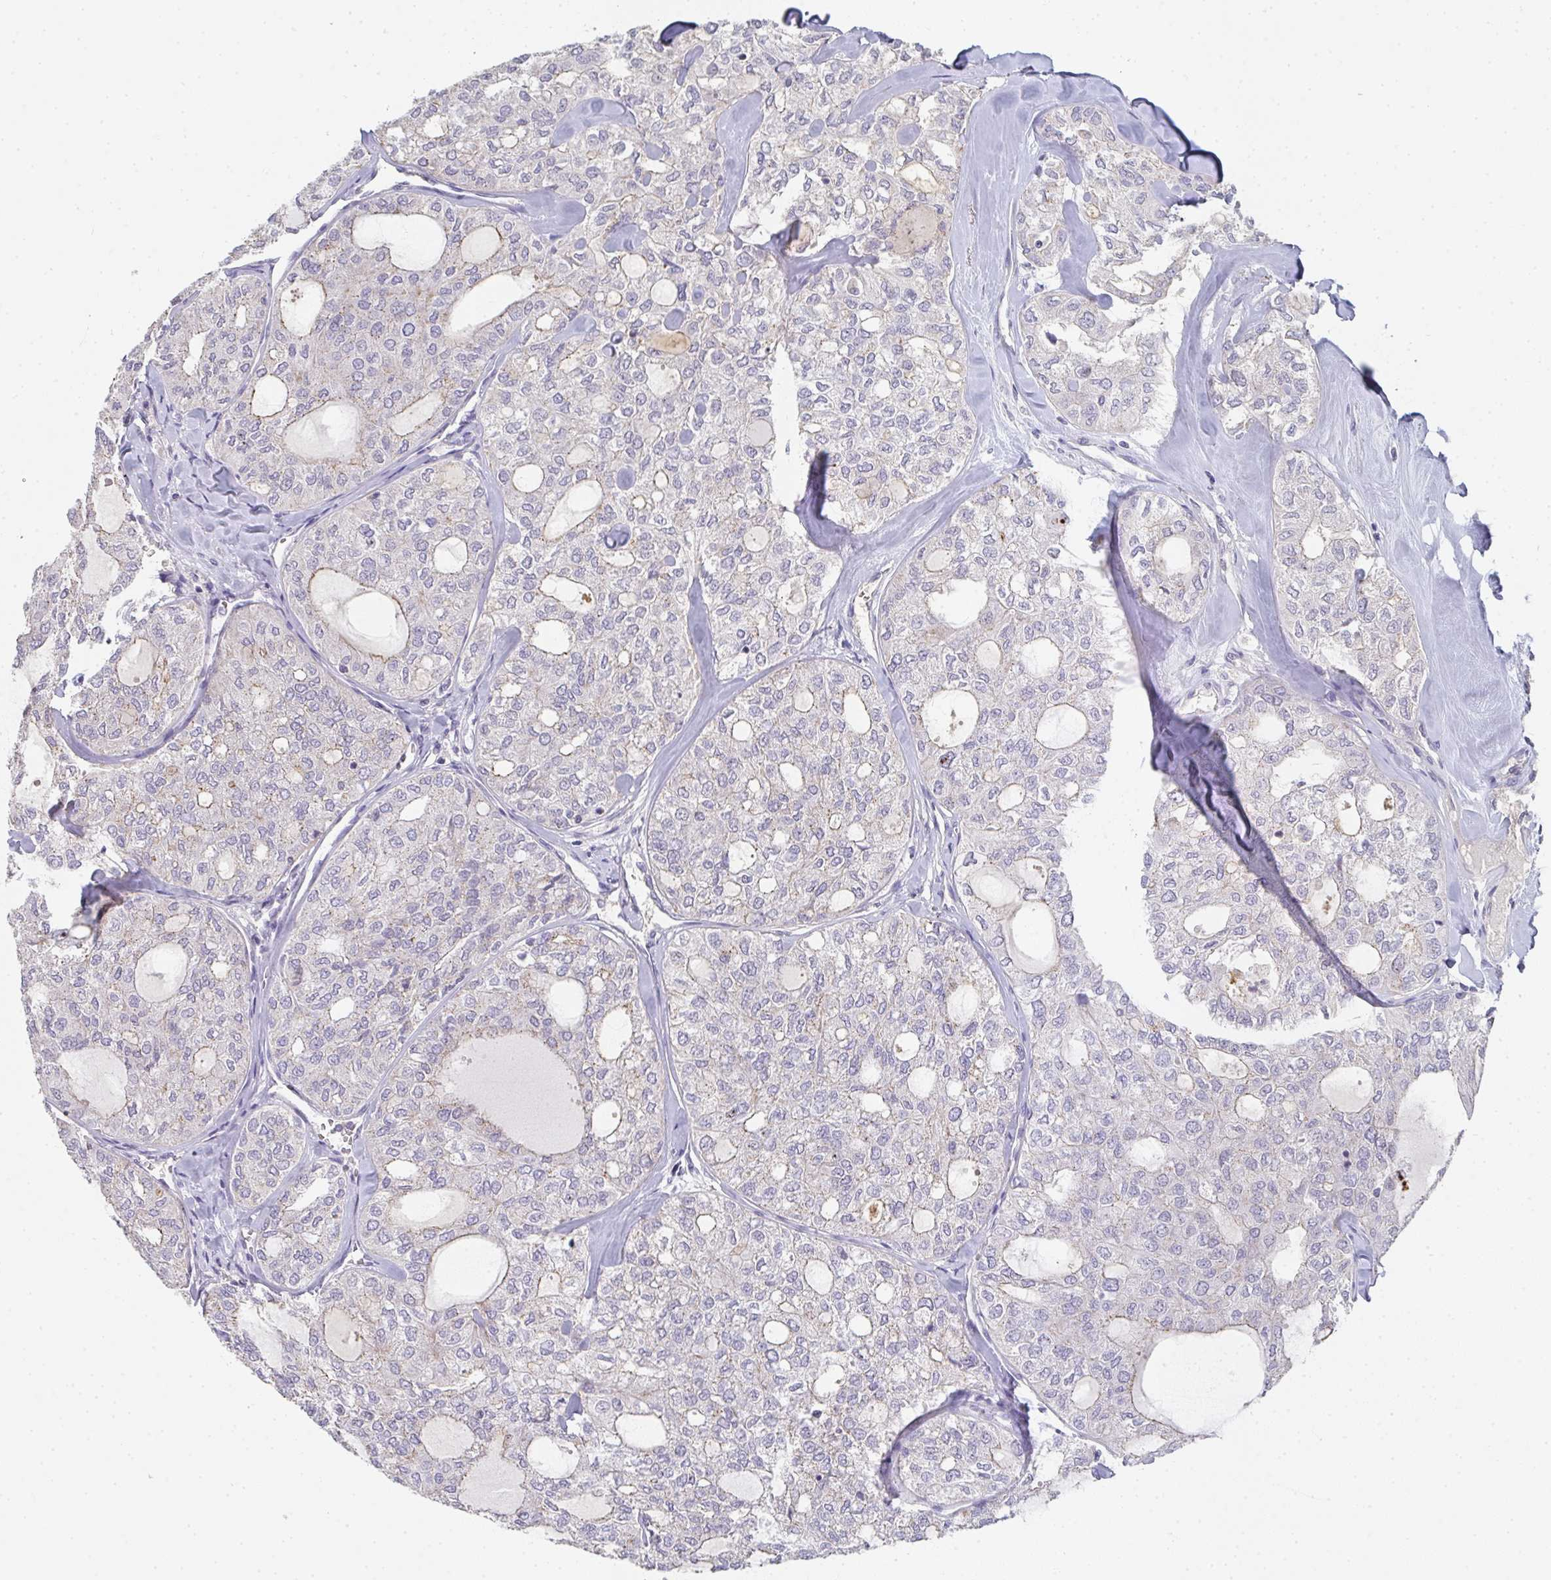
{"staining": {"intensity": "negative", "quantity": "none", "location": "none"}, "tissue": "thyroid cancer", "cell_type": "Tumor cells", "image_type": "cancer", "snomed": [{"axis": "morphology", "description": "Follicular adenoma carcinoma, NOS"}, {"axis": "topography", "description": "Thyroid gland"}], "caption": "This is a image of immunohistochemistry staining of thyroid cancer, which shows no staining in tumor cells.", "gene": "CHMP5", "patient": {"sex": "male", "age": 75}}